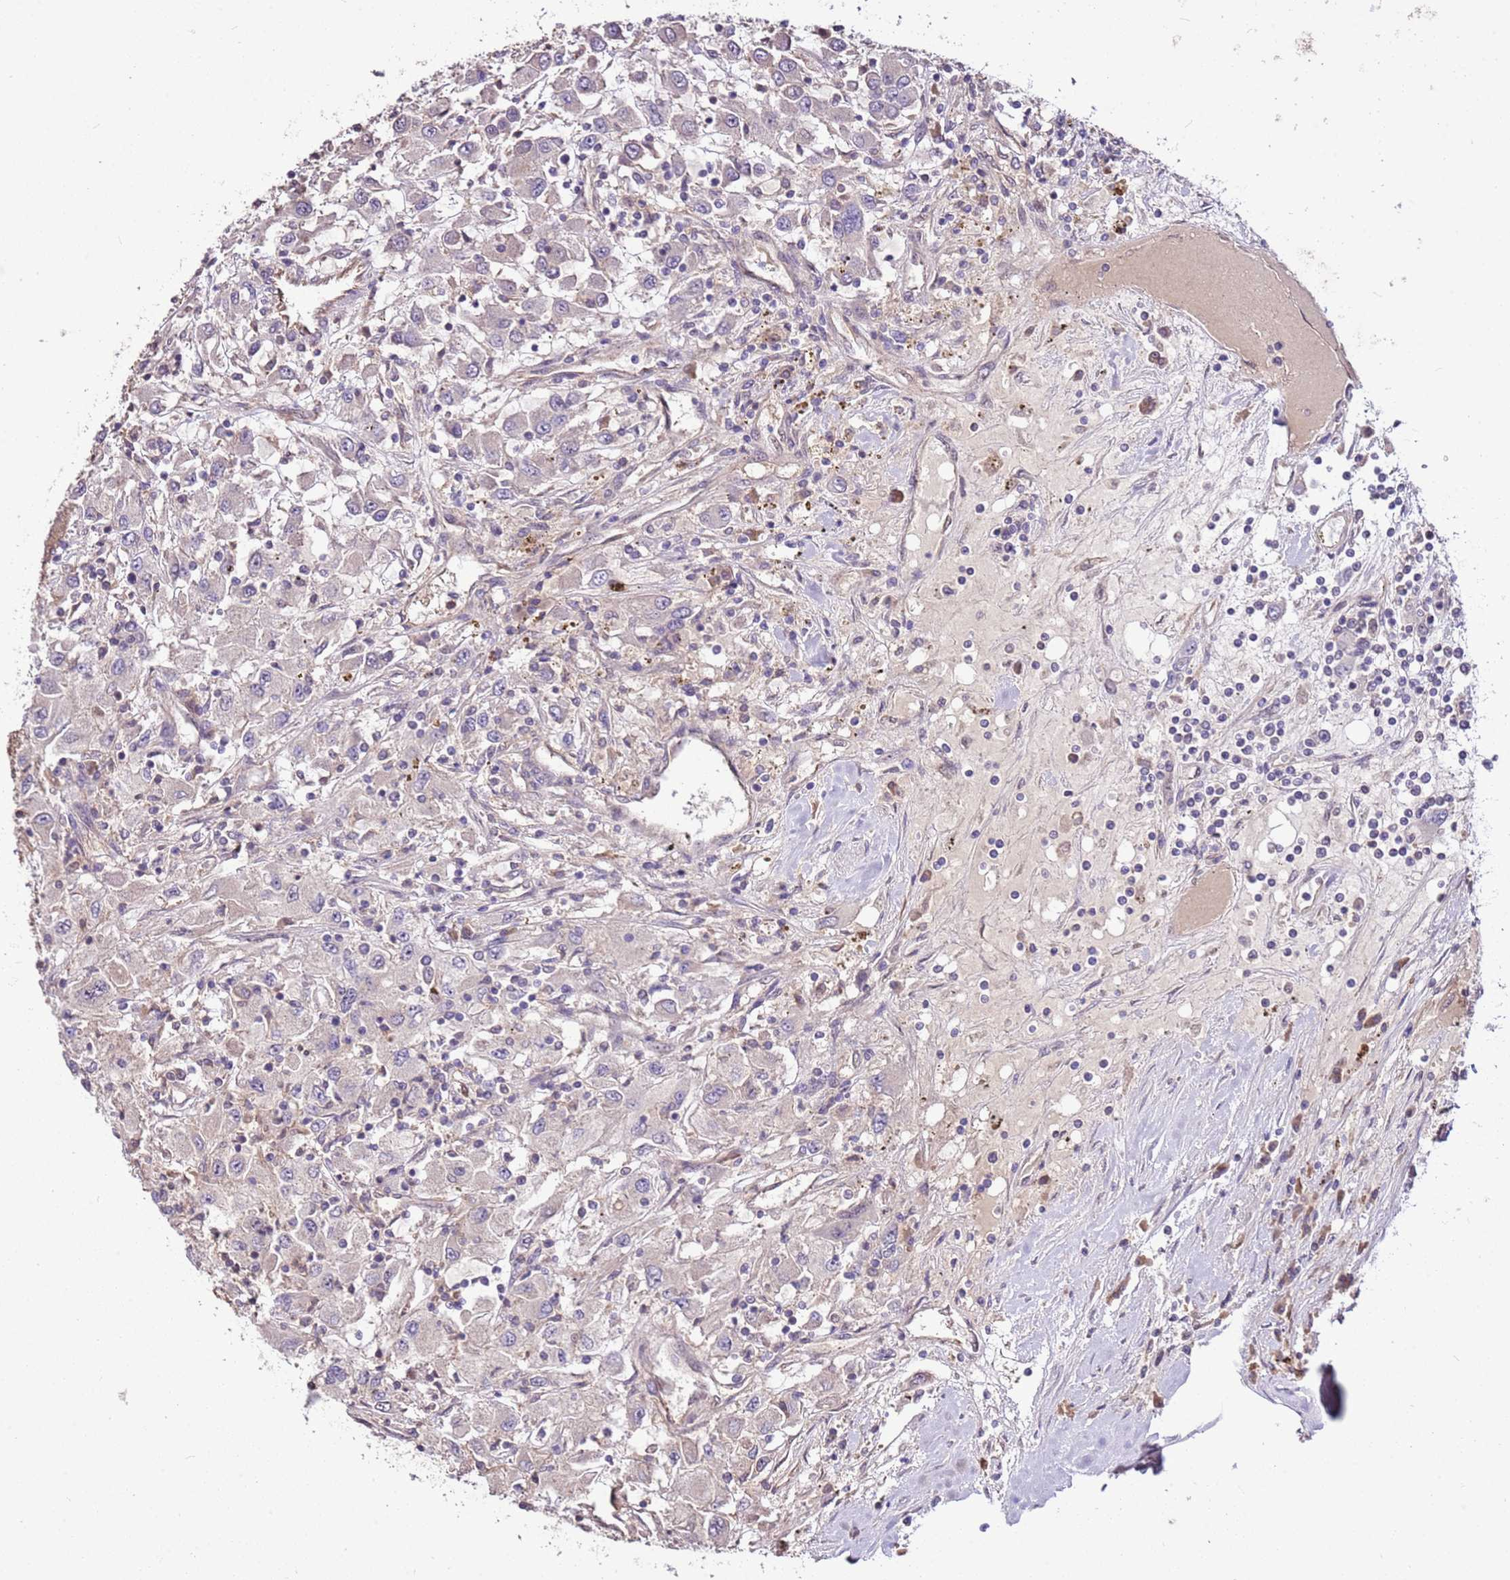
{"staining": {"intensity": "negative", "quantity": "none", "location": "none"}, "tissue": "renal cancer", "cell_type": "Tumor cells", "image_type": "cancer", "snomed": [{"axis": "morphology", "description": "Adenocarcinoma, NOS"}, {"axis": "topography", "description": "Kidney"}], "caption": "IHC of human renal cancer displays no positivity in tumor cells. The staining is performed using DAB (3,3'-diaminobenzidine) brown chromogen with nuclei counter-stained in using hematoxylin.", "gene": "BBS5", "patient": {"sex": "female", "age": 67}}